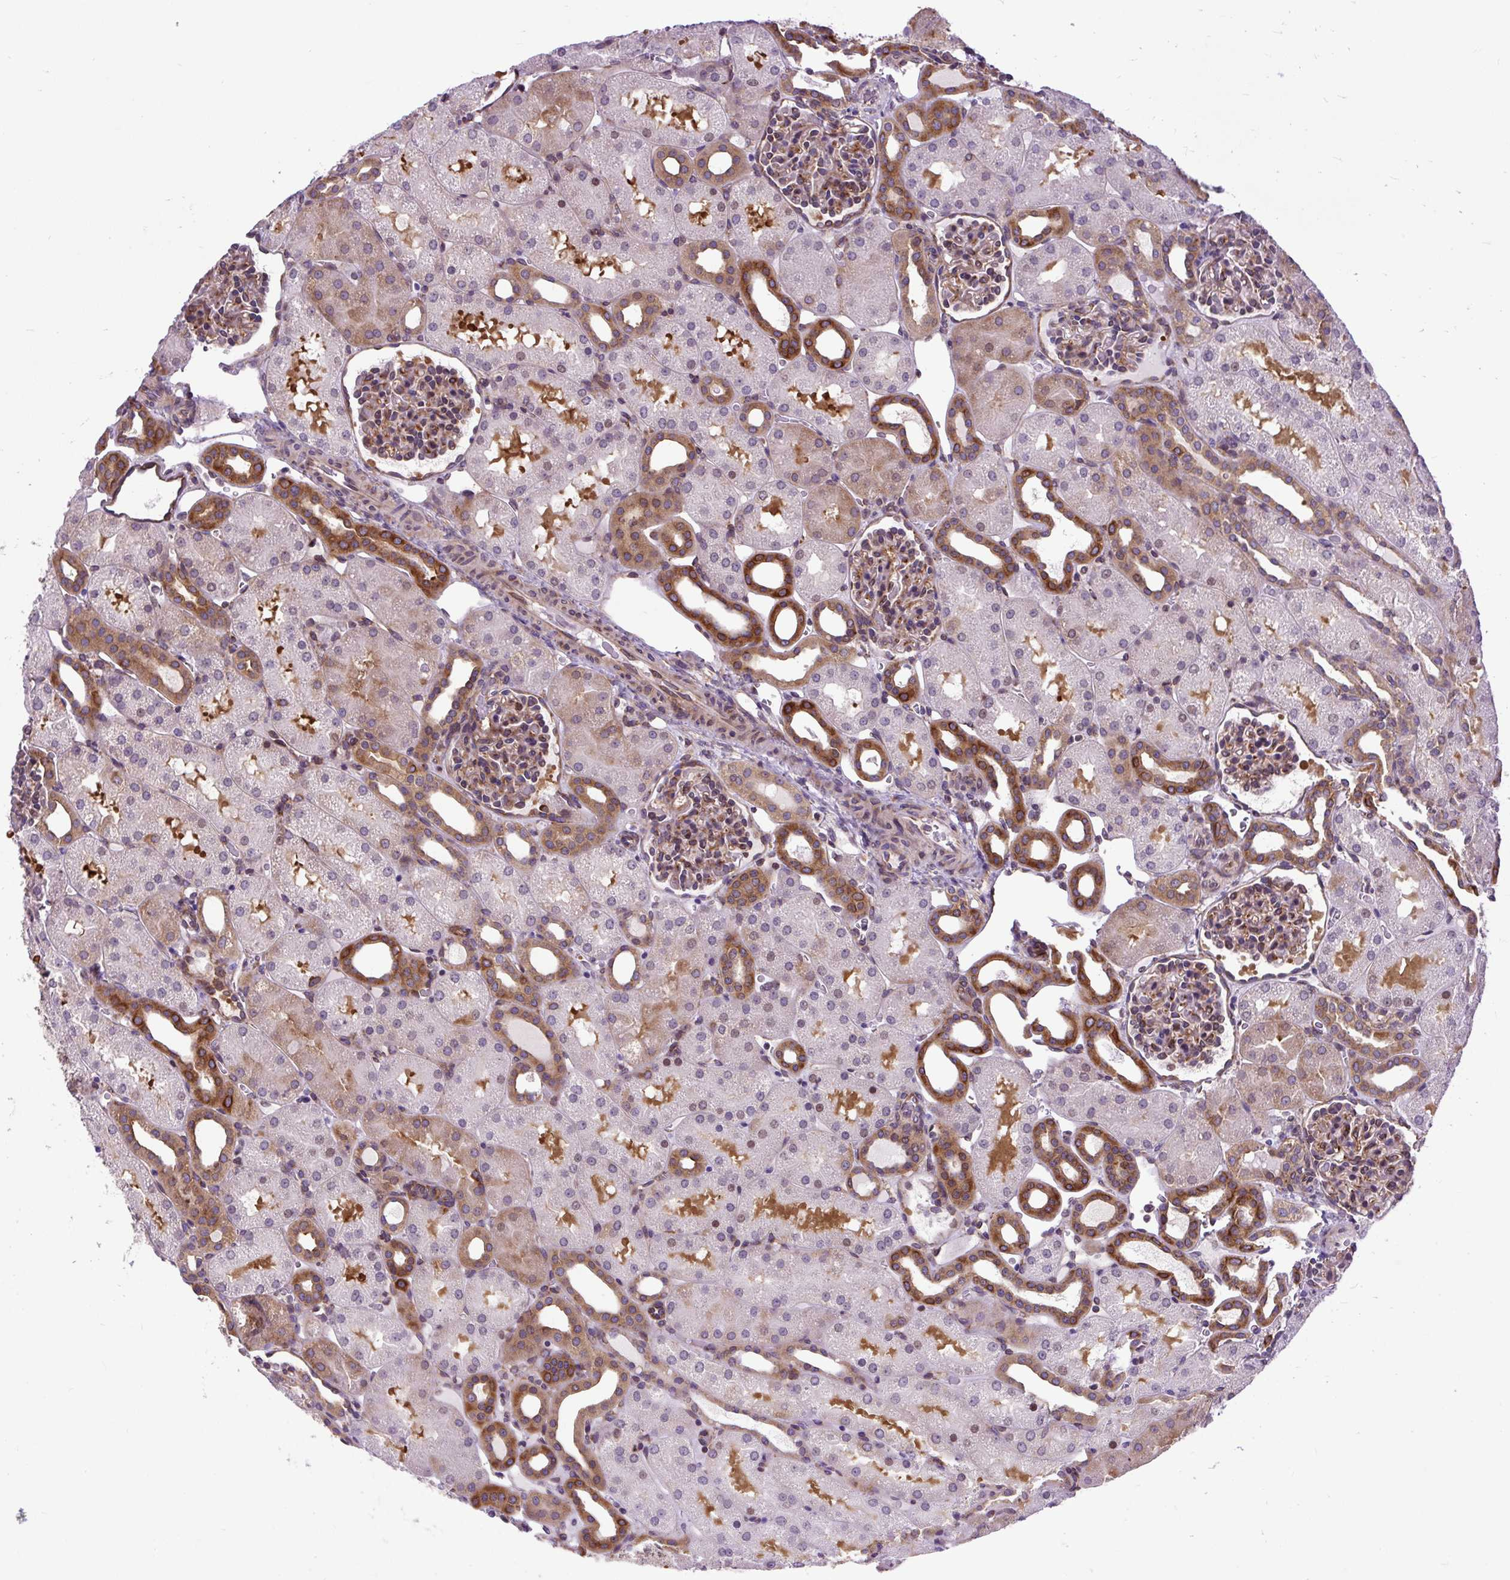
{"staining": {"intensity": "moderate", "quantity": "25%-75%", "location": "cytoplasmic/membranous"}, "tissue": "kidney", "cell_type": "Cells in glomeruli", "image_type": "normal", "snomed": [{"axis": "morphology", "description": "Normal tissue, NOS"}, {"axis": "topography", "description": "Kidney"}], "caption": "A medium amount of moderate cytoplasmic/membranous staining is identified in about 25%-75% of cells in glomeruli in benign kidney.", "gene": "TRIM17", "patient": {"sex": "male", "age": 2}}